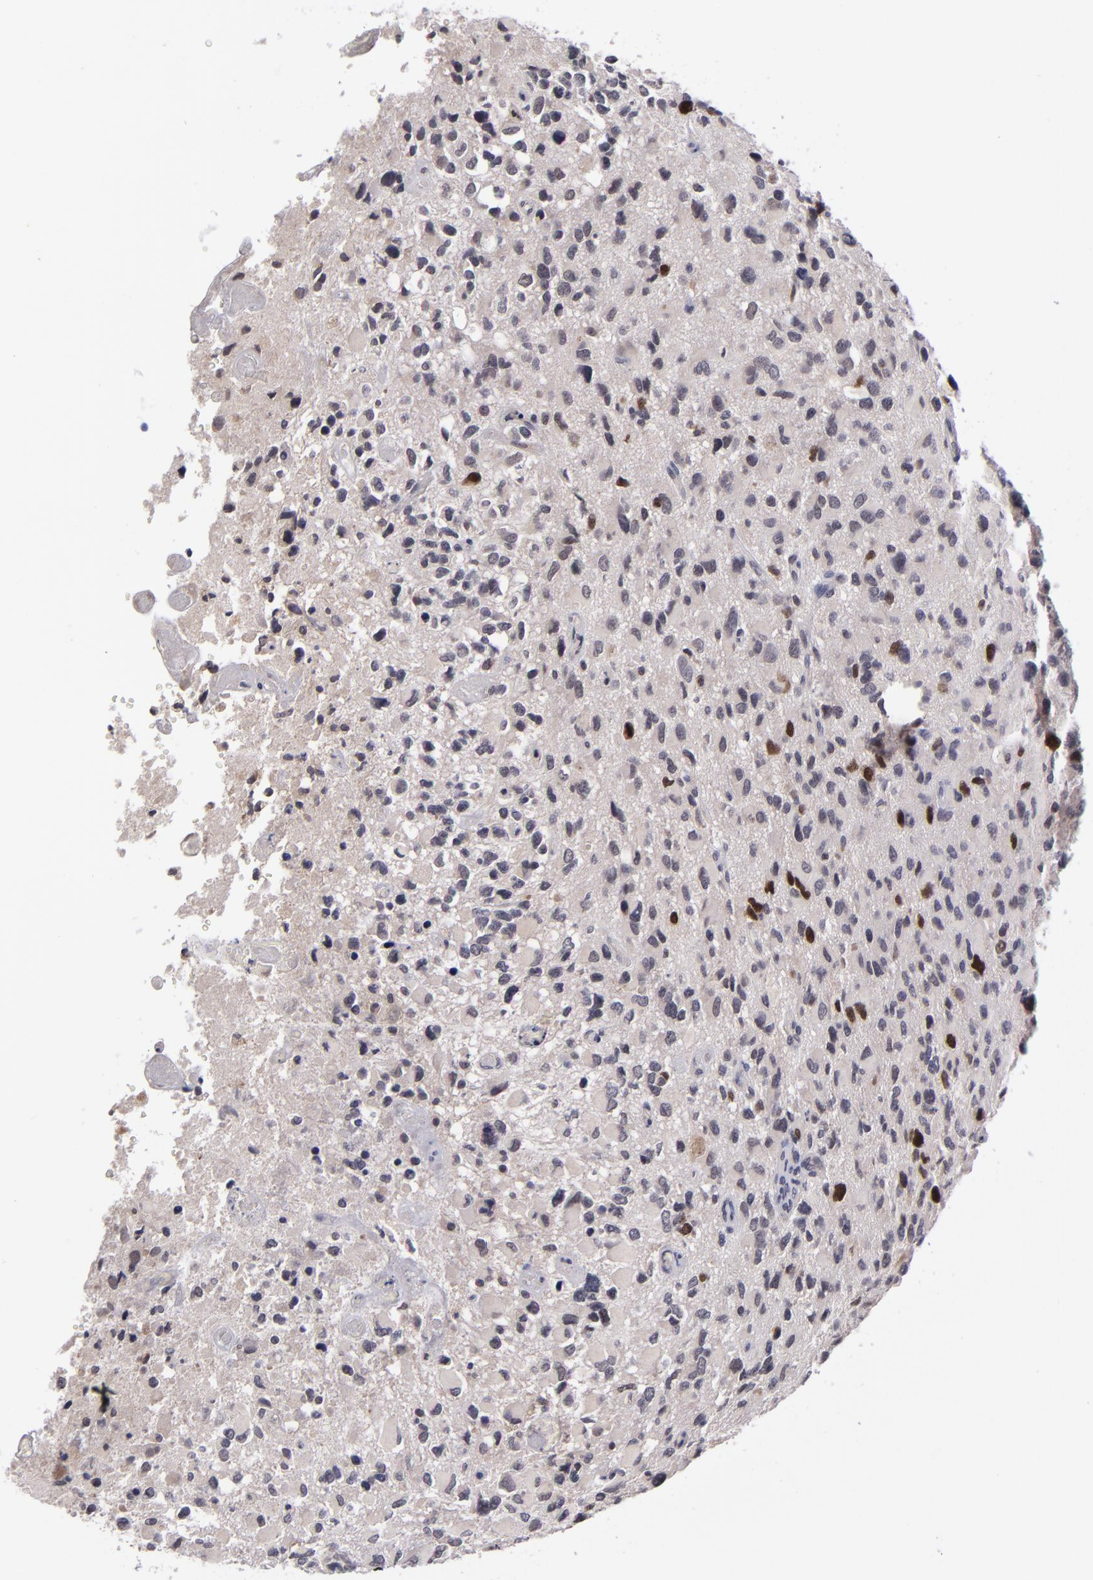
{"staining": {"intensity": "strong", "quantity": "<25%", "location": "nuclear"}, "tissue": "glioma", "cell_type": "Tumor cells", "image_type": "cancer", "snomed": [{"axis": "morphology", "description": "Glioma, malignant, High grade"}, {"axis": "topography", "description": "Brain"}], "caption": "Malignant glioma (high-grade) stained for a protein (brown) demonstrates strong nuclear positive positivity in approximately <25% of tumor cells.", "gene": "CDC7", "patient": {"sex": "male", "age": 69}}